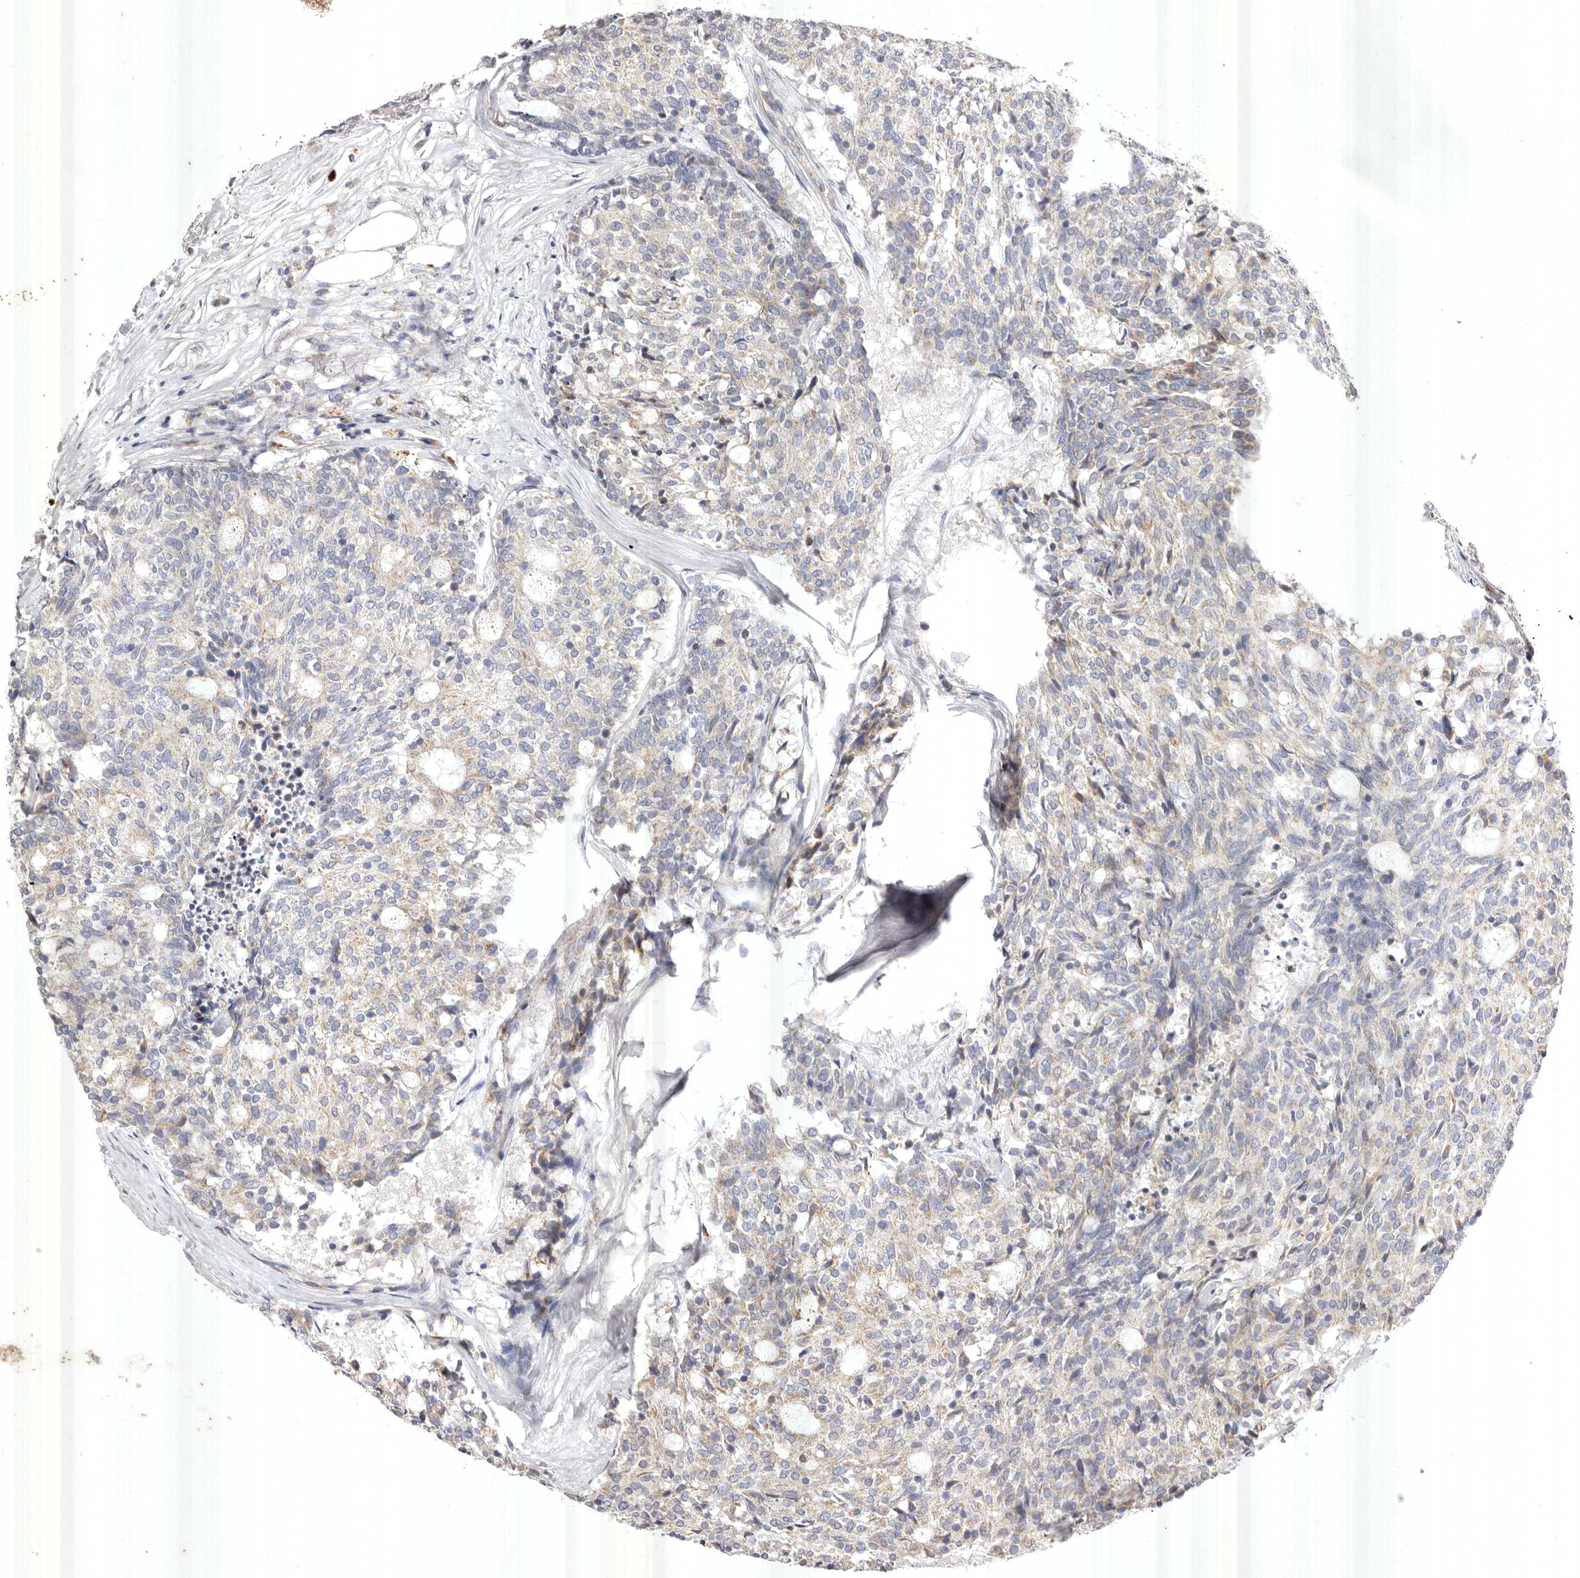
{"staining": {"intensity": "weak", "quantity": "<25%", "location": "cytoplasmic/membranous"}, "tissue": "carcinoid", "cell_type": "Tumor cells", "image_type": "cancer", "snomed": [{"axis": "morphology", "description": "Carcinoid, malignant, NOS"}, {"axis": "topography", "description": "Pancreas"}], "caption": "DAB immunohistochemical staining of carcinoid shows no significant expression in tumor cells.", "gene": "USP24", "patient": {"sex": "female", "age": 54}}